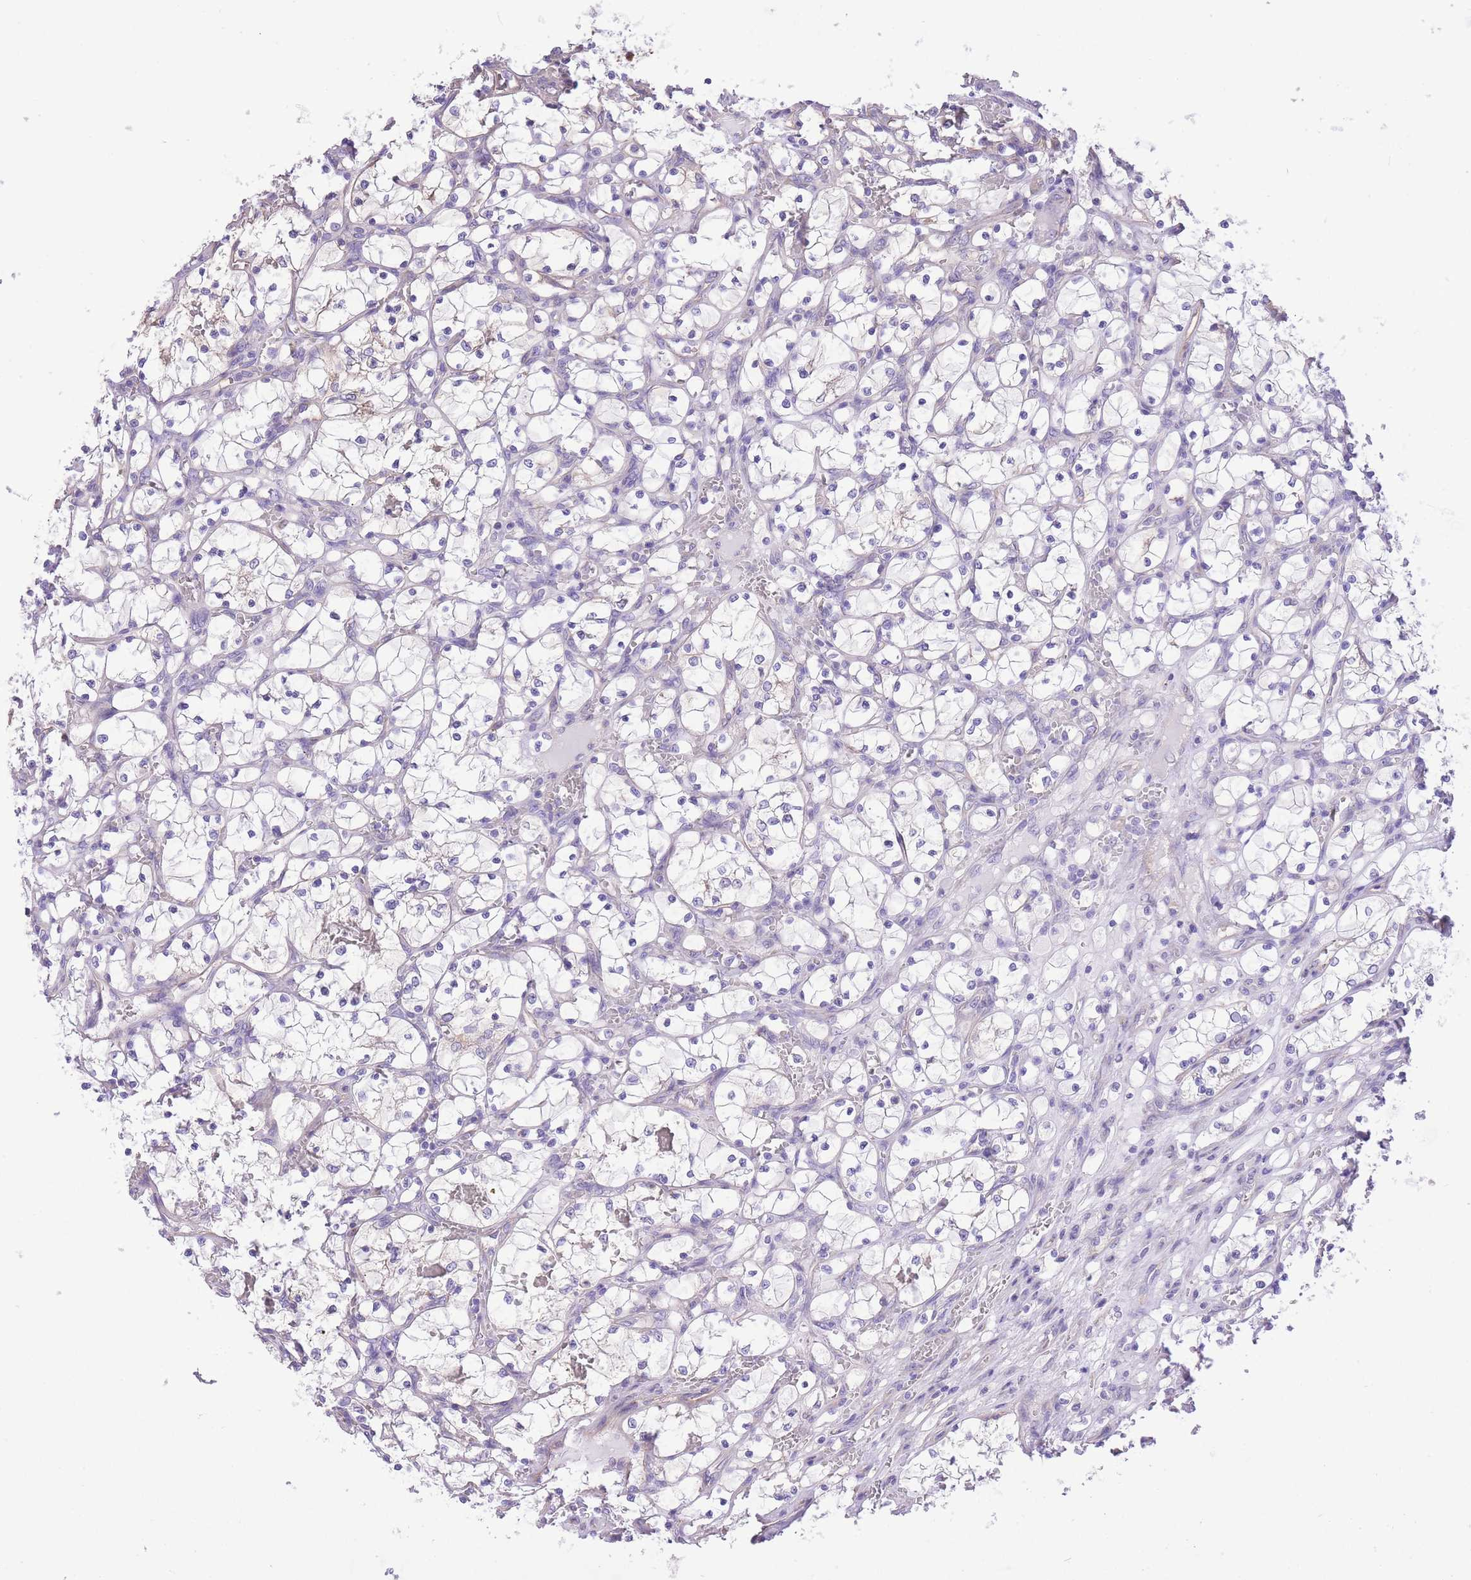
{"staining": {"intensity": "negative", "quantity": "none", "location": "none"}, "tissue": "renal cancer", "cell_type": "Tumor cells", "image_type": "cancer", "snomed": [{"axis": "morphology", "description": "Adenocarcinoma, NOS"}, {"axis": "topography", "description": "Kidney"}], "caption": "This is an immunohistochemistry (IHC) image of human adenocarcinoma (renal). There is no positivity in tumor cells.", "gene": "RHOU", "patient": {"sex": "female", "age": 69}}